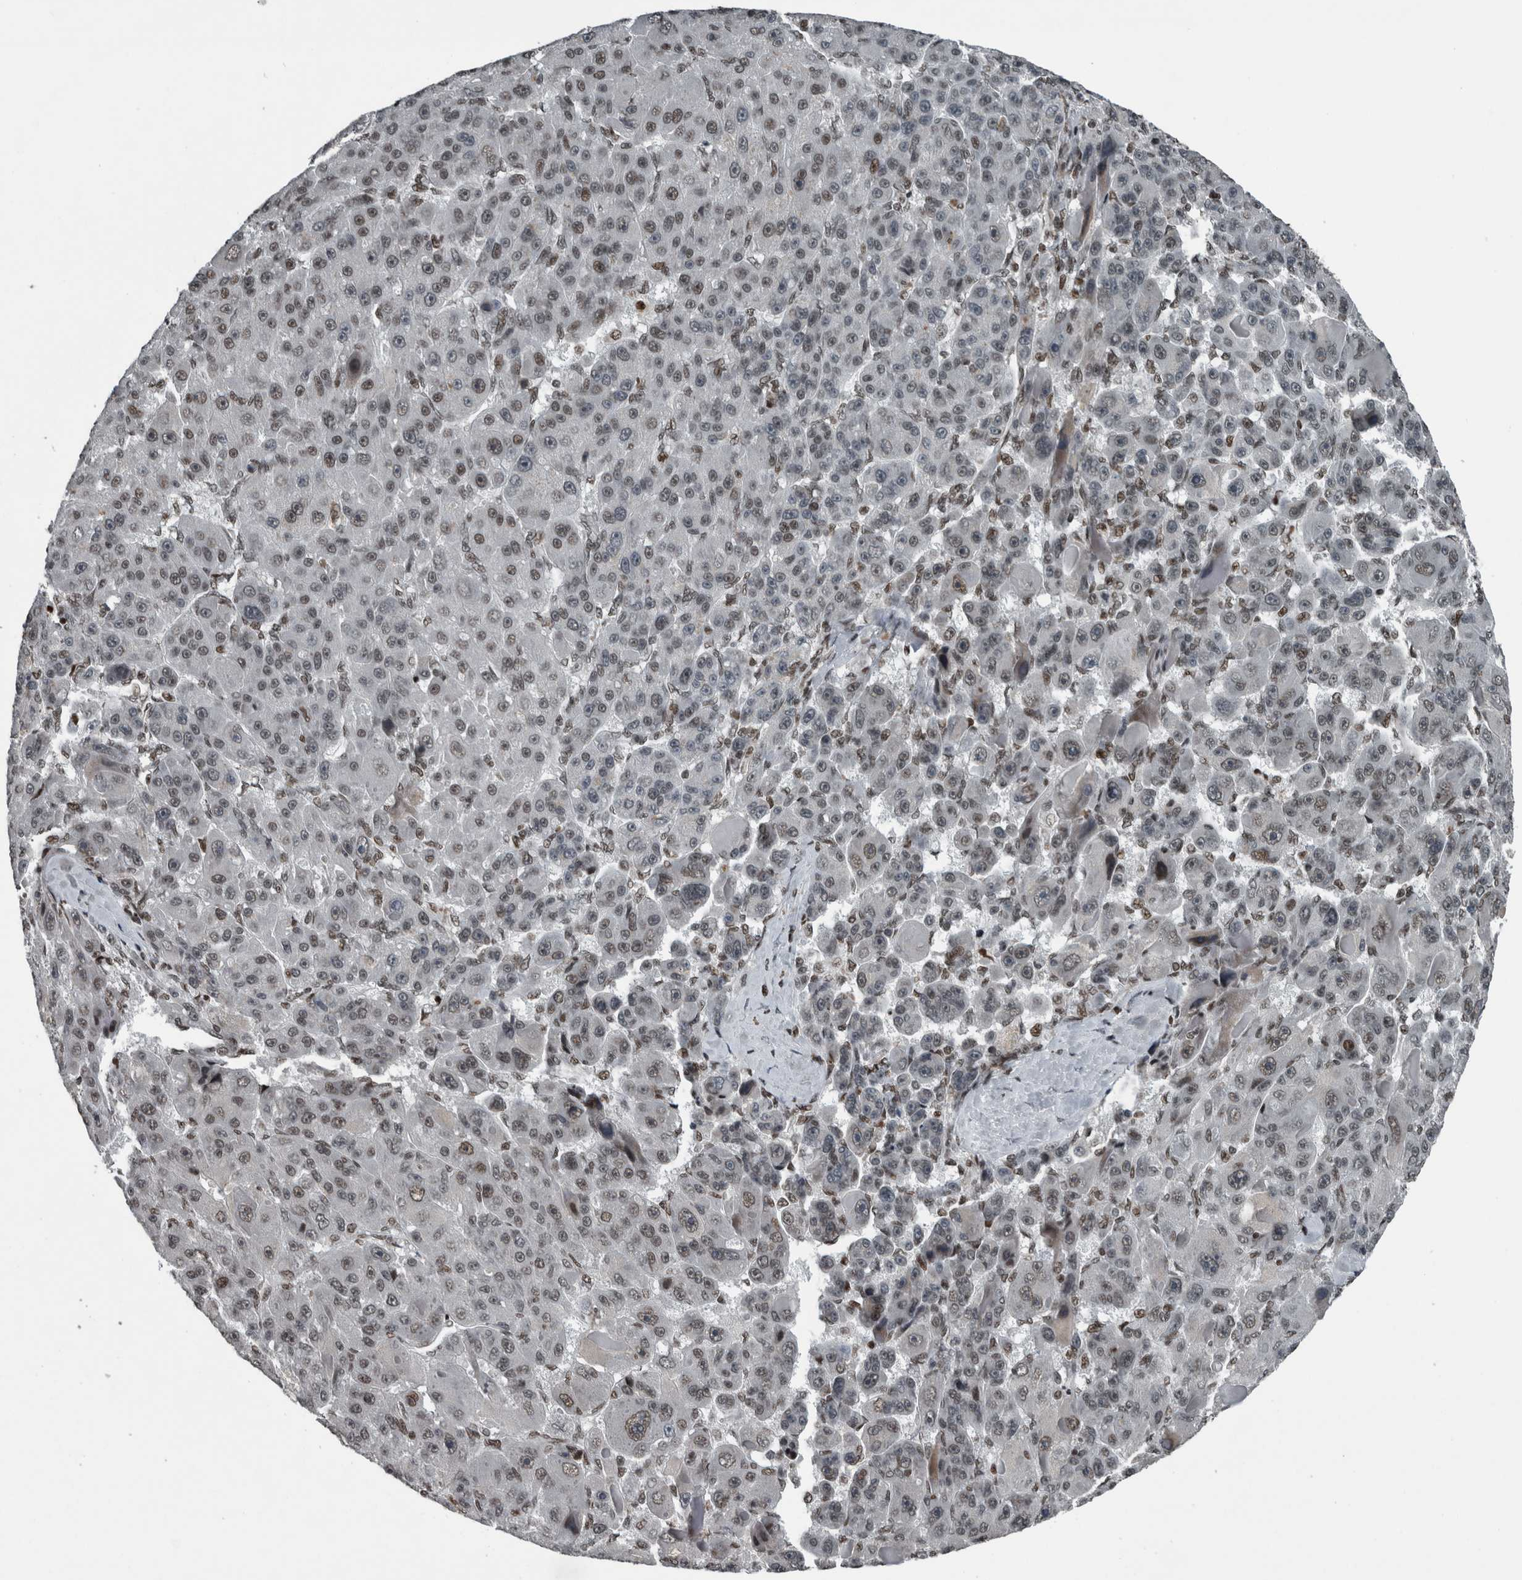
{"staining": {"intensity": "weak", "quantity": ">75%", "location": "nuclear"}, "tissue": "liver cancer", "cell_type": "Tumor cells", "image_type": "cancer", "snomed": [{"axis": "morphology", "description": "Carcinoma, Hepatocellular, NOS"}, {"axis": "topography", "description": "Liver"}], "caption": "Liver cancer tissue exhibits weak nuclear staining in approximately >75% of tumor cells", "gene": "UNC50", "patient": {"sex": "male", "age": 76}}